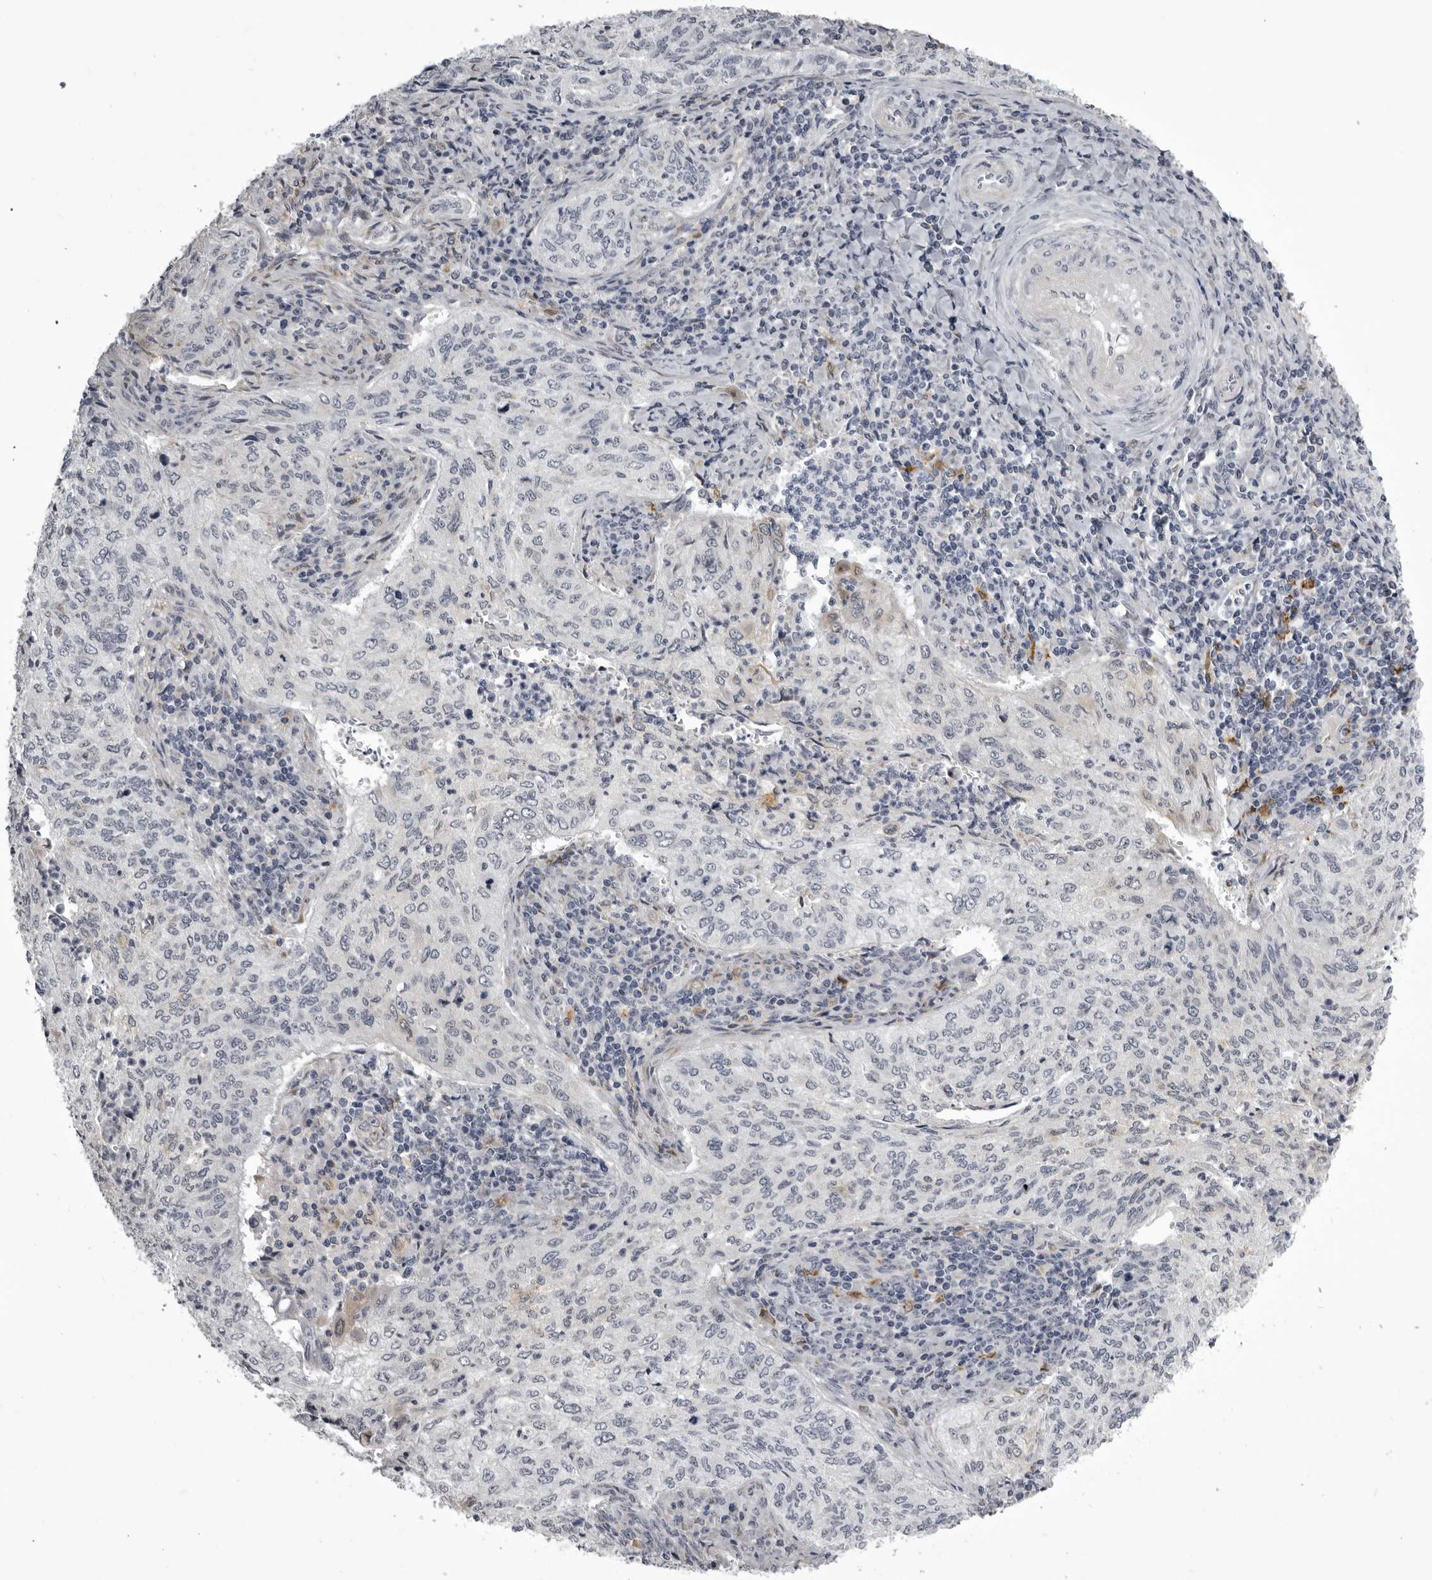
{"staining": {"intensity": "negative", "quantity": "none", "location": "none"}, "tissue": "cervical cancer", "cell_type": "Tumor cells", "image_type": "cancer", "snomed": [{"axis": "morphology", "description": "Squamous cell carcinoma, NOS"}, {"axis": "topography", "description": "Cervix"}], "caption": "Image shows no protein expression in tumor cells of cervical cancer (squamous cell carcinoma) tissue. The staining was performed using DAB to visualize the protein expression in brown, while the nuclei were stained in blue with hematoxylin (Magnification: 20x).", "gene": "NCEH1", "patient": {"sex": "female", "age": 30}}